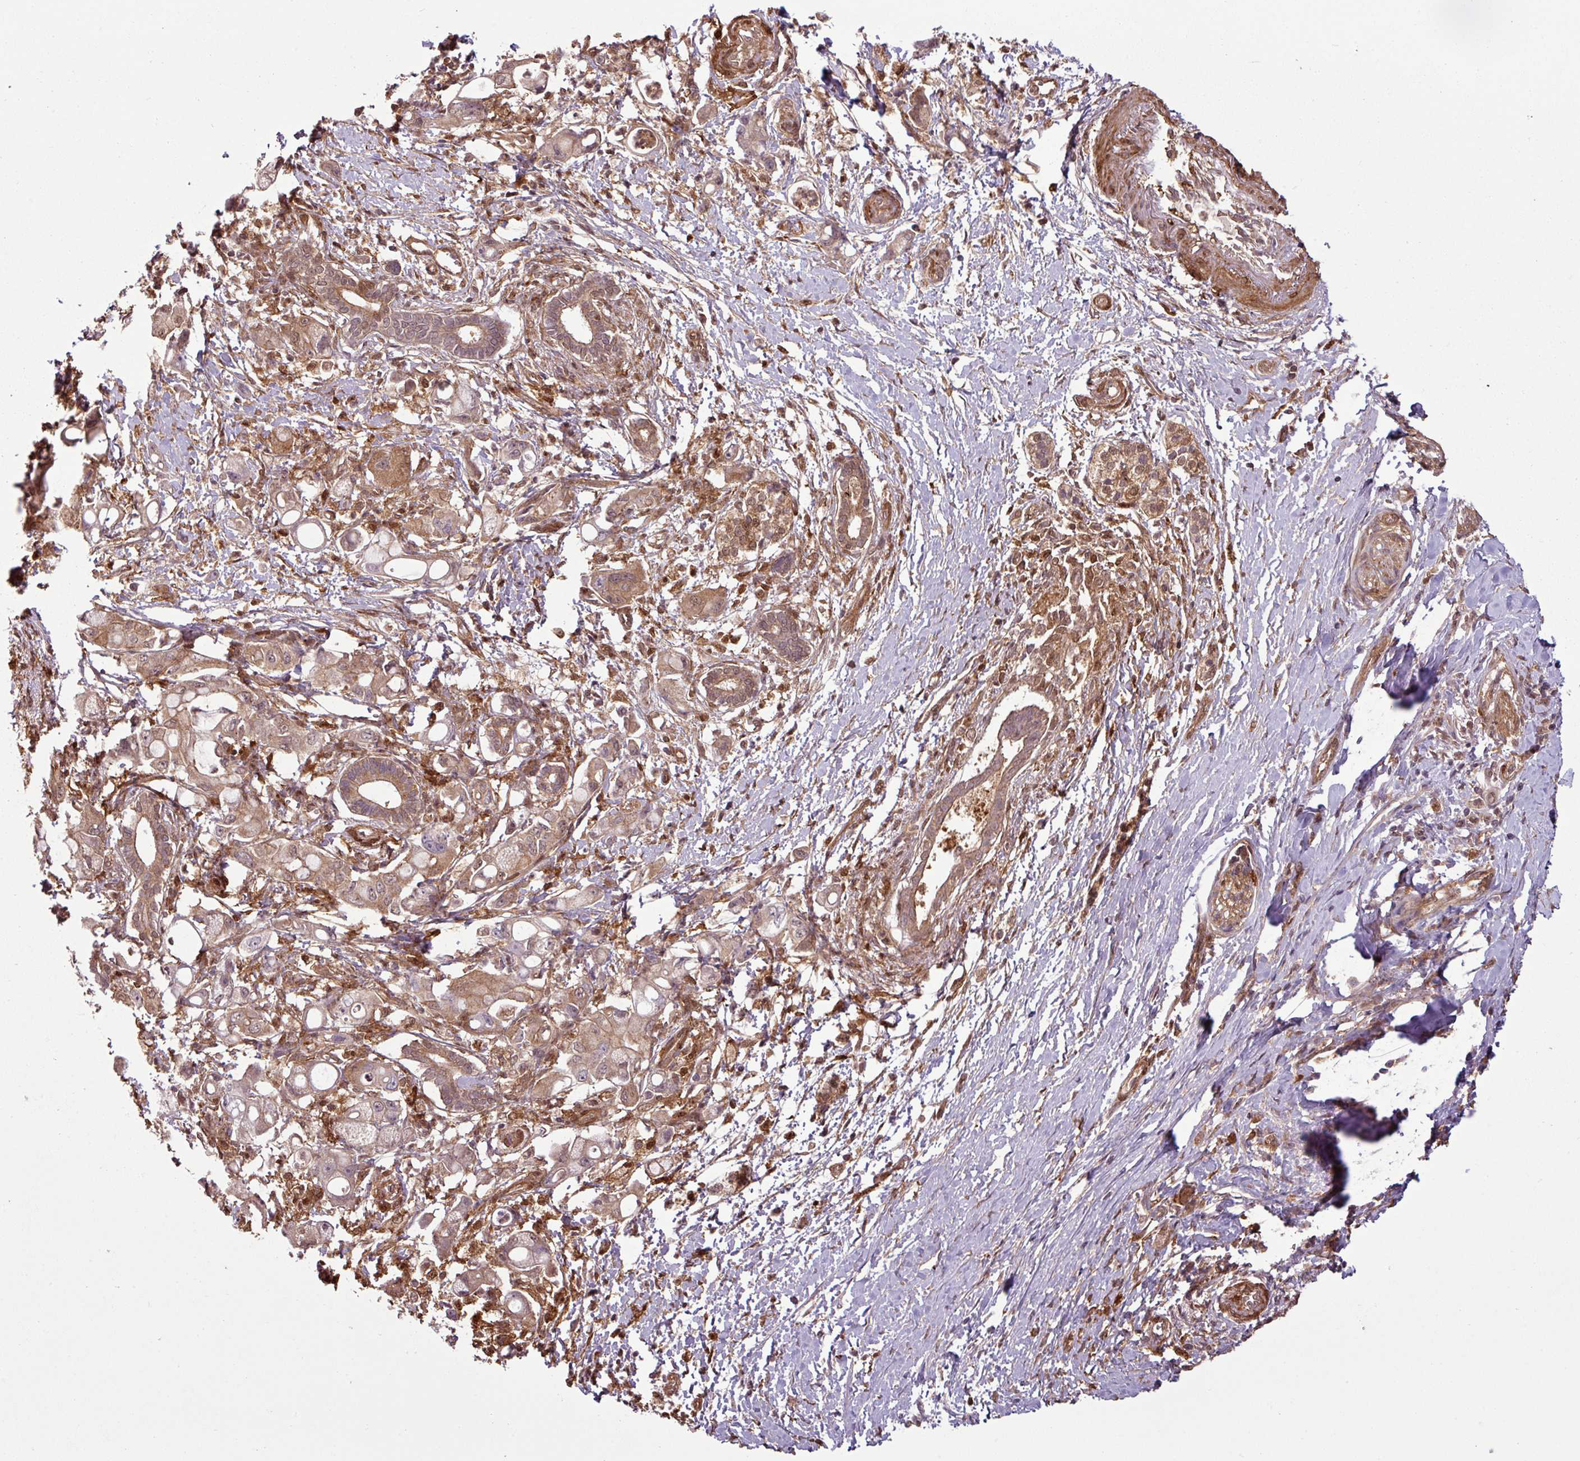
{"staining": {"intensity": "moderate", "quantity": ">75%", "location": "cytoplasmic/membranous"}, "tissue": "pancreatic cancer", "cell_type": "Tumor cells", "image_type": "cancer", "snomed": [{"axis": "morphology", "description": "Adenocarcinoma, NOS"}, {"axis": "topography", "description": "Pancreas"}], "caption": "This is an image of IHC staining of pancreatic adenocarcinoma, which shows moderate expression in the cytoplasmic/membranous of tumor cells.", "gene": "SH3BGRL", "patient": {"sex": "male", "age": 68}}